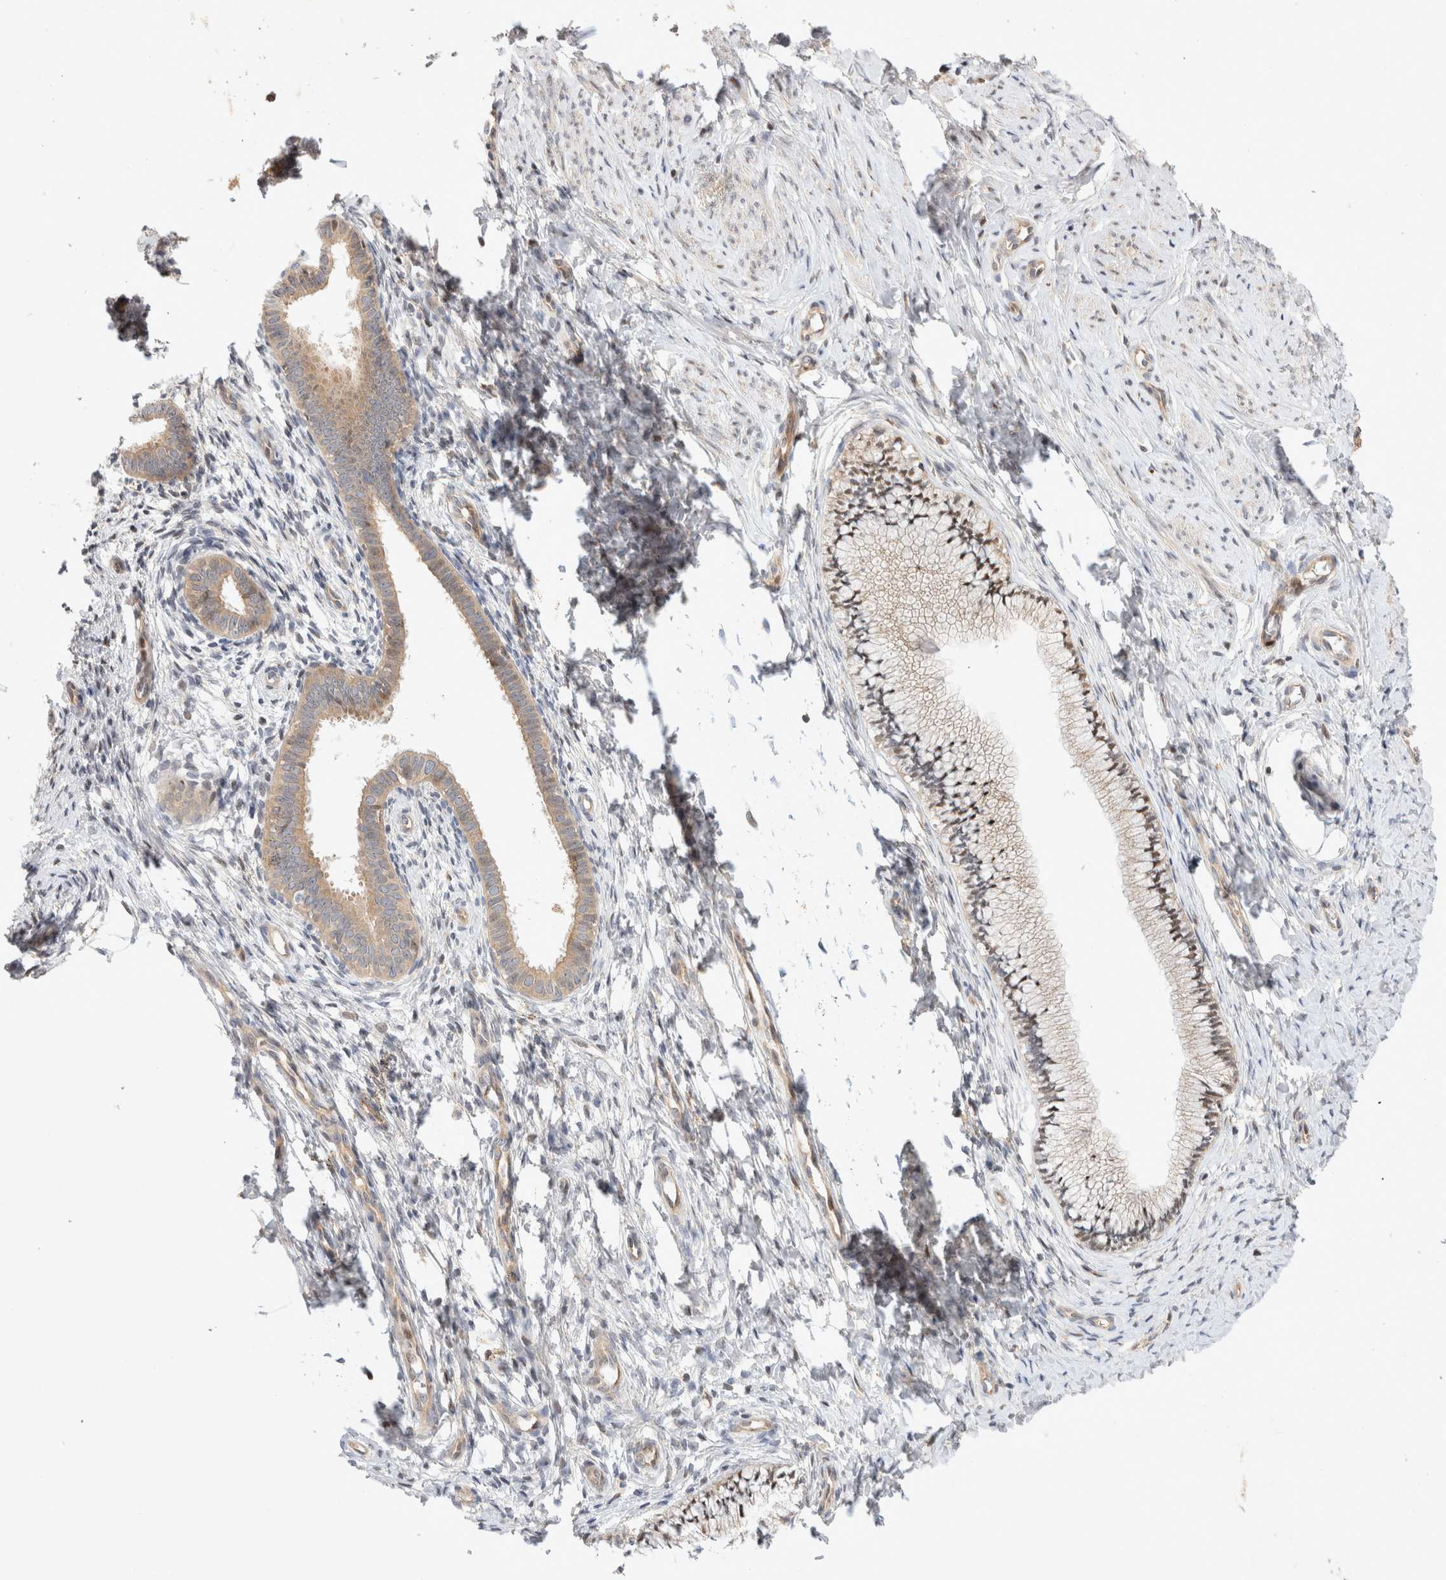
{"staining": {"intensity": "weak", "quantity": "25%-75%", "location": "cytoplasmic/membranous,nuclear"}, "tissue": "cervix", "cell_type": "Glandular cells", "image_type": "normal", "snomed": [{"axis": "morphology", "description": "Normal tissue, NOS"}, {"axis": "topography", "description": "Cervix"}], "caption": "Immunohistochemical staining of benign cervix shows low levels of weak cytoplasmic/membranous,nuclear staining in about 25%-75% of glandular cells.", "gene": "HTT", "patient": {"sex": "female", "age": 36}}